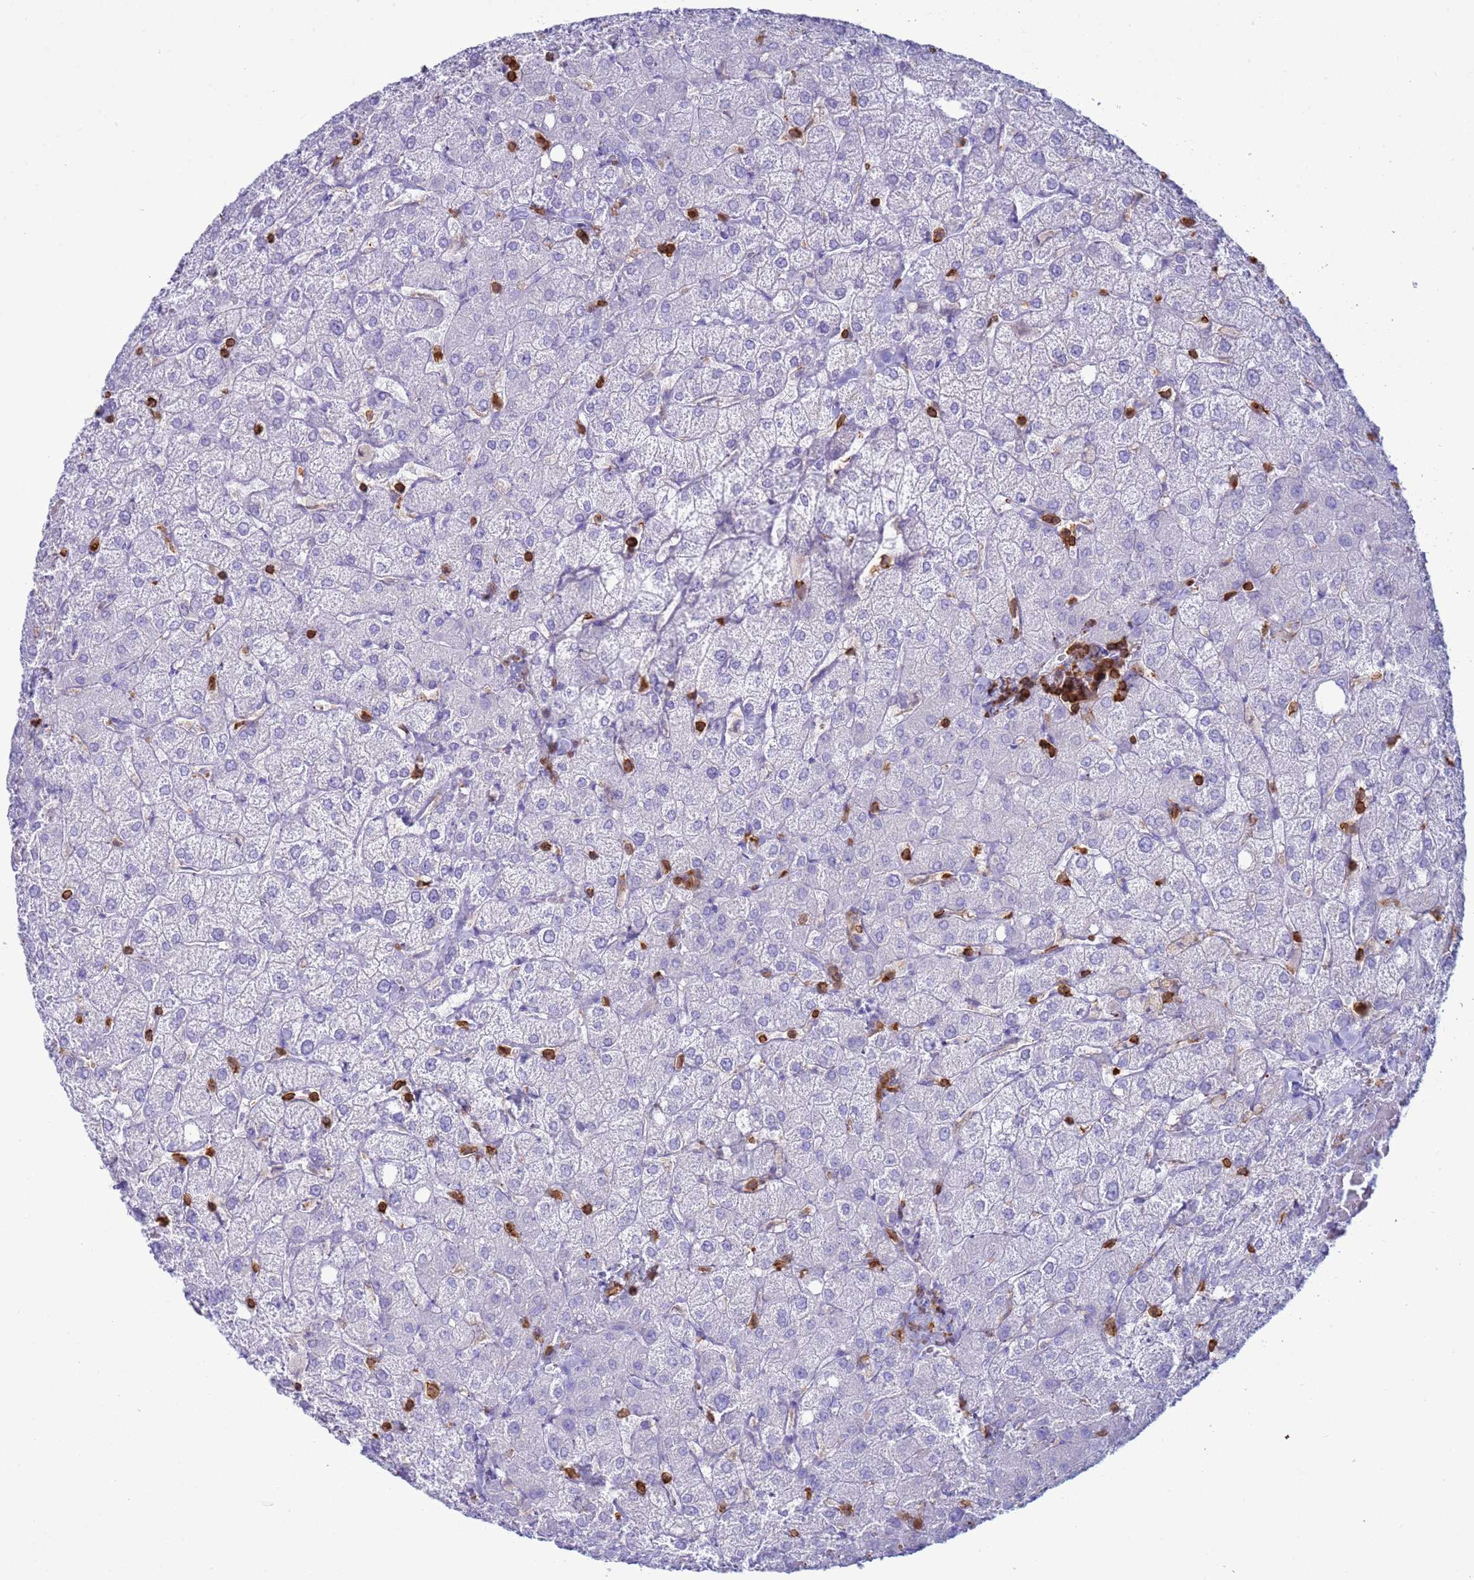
{"staining": {"intensity": "negative", "quantity": "none", "location": "none"}, "tissue": "liver", "cell_type": "Cholangiocytes", "image_type": "normal", "snomed": [{"axis": "morphology", "description": "Normal tissue, NOS"}, {"axis": "topography", "description": "Liver"}], "caption": "Immunohistochemical staining of normal liver reveals no significant expression in cholangiocytes.", "gene": "IRF5", "patient": {"sex": "female", "age": 54}}